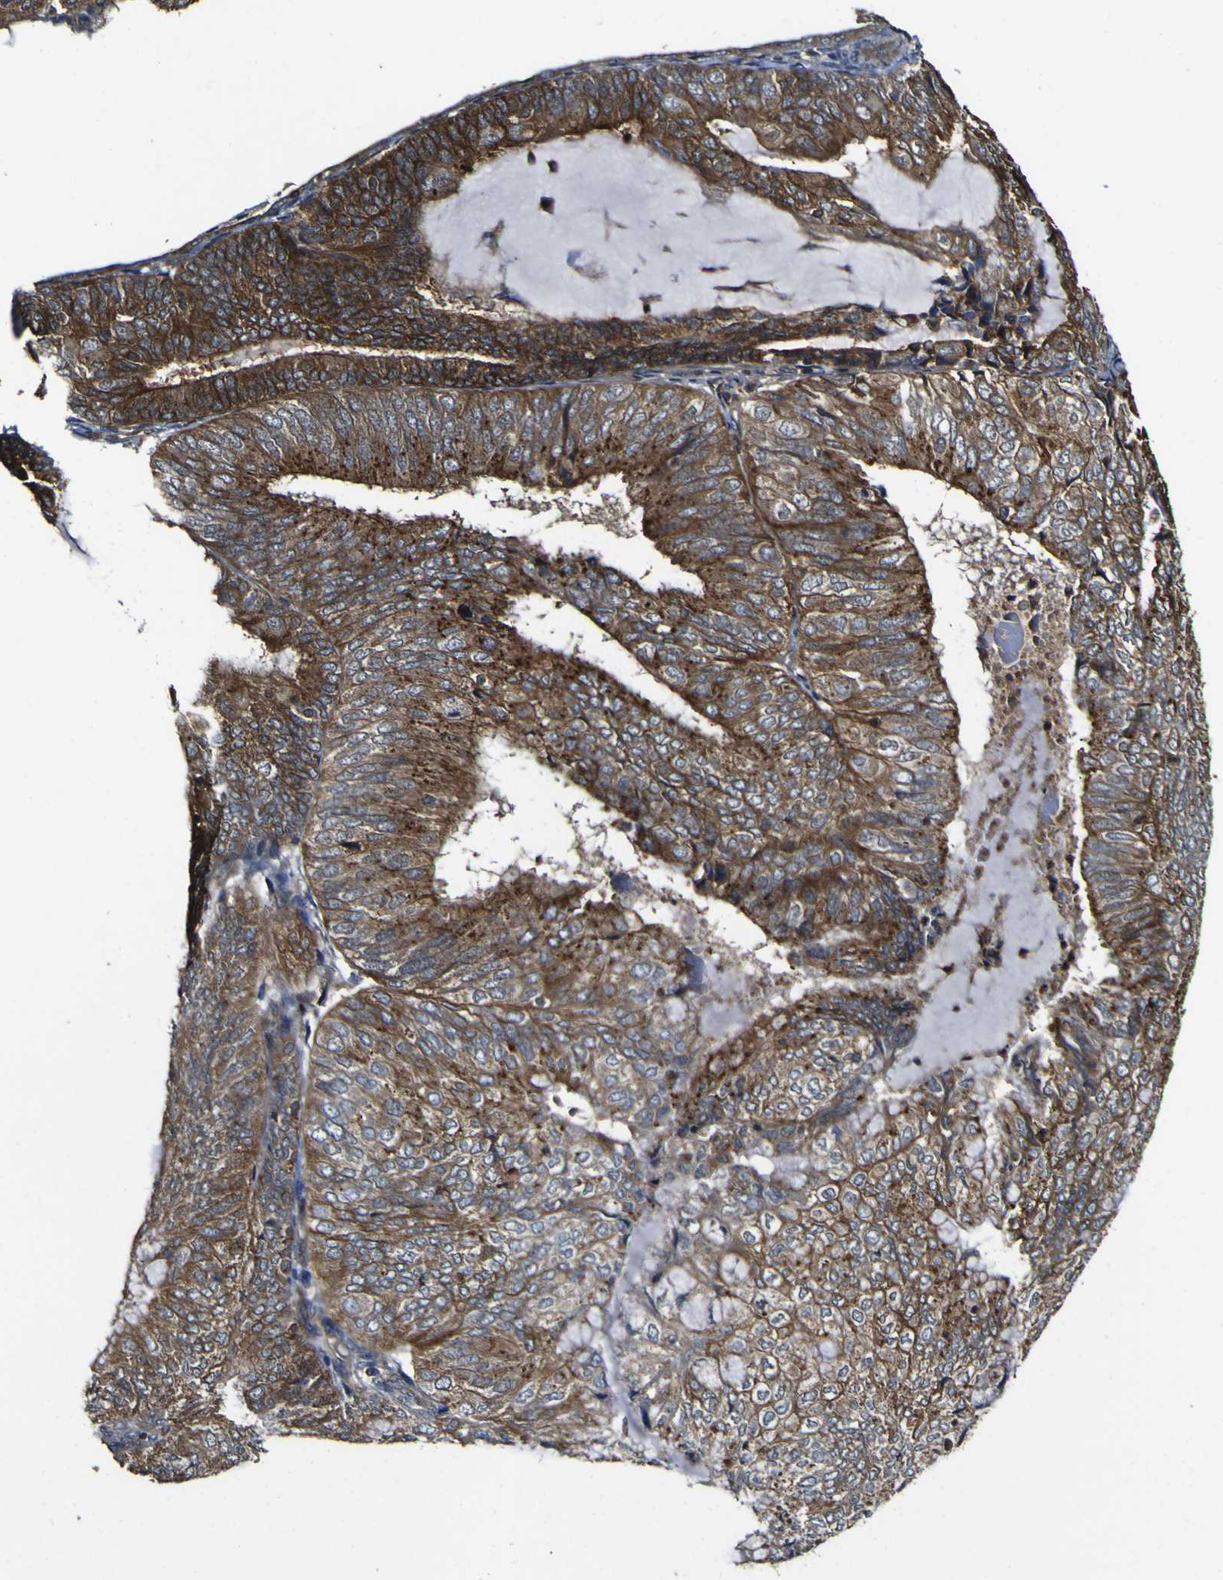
{"staining": {"intensity": "strong", "quantity": ">75%", "location": "cytoplasmic/membranous"}, "tissue": "endometrial cancer", "cell_type": "Tumor cells", "image_type": "cancer", "snomed": [{"axis": "morphology", "description": "Adenocarcinoma, NOS"}, {"axis": "topography", "description": "Endometrium"}], "caption": "Human endometrial adenocarcinoma stained with a brown dye shows strong cytoplasmic/membranous positive positivity in about >75% of tumor cells.", "gene": "TNIK", "patient": {"sex": "female", "age": 81}}